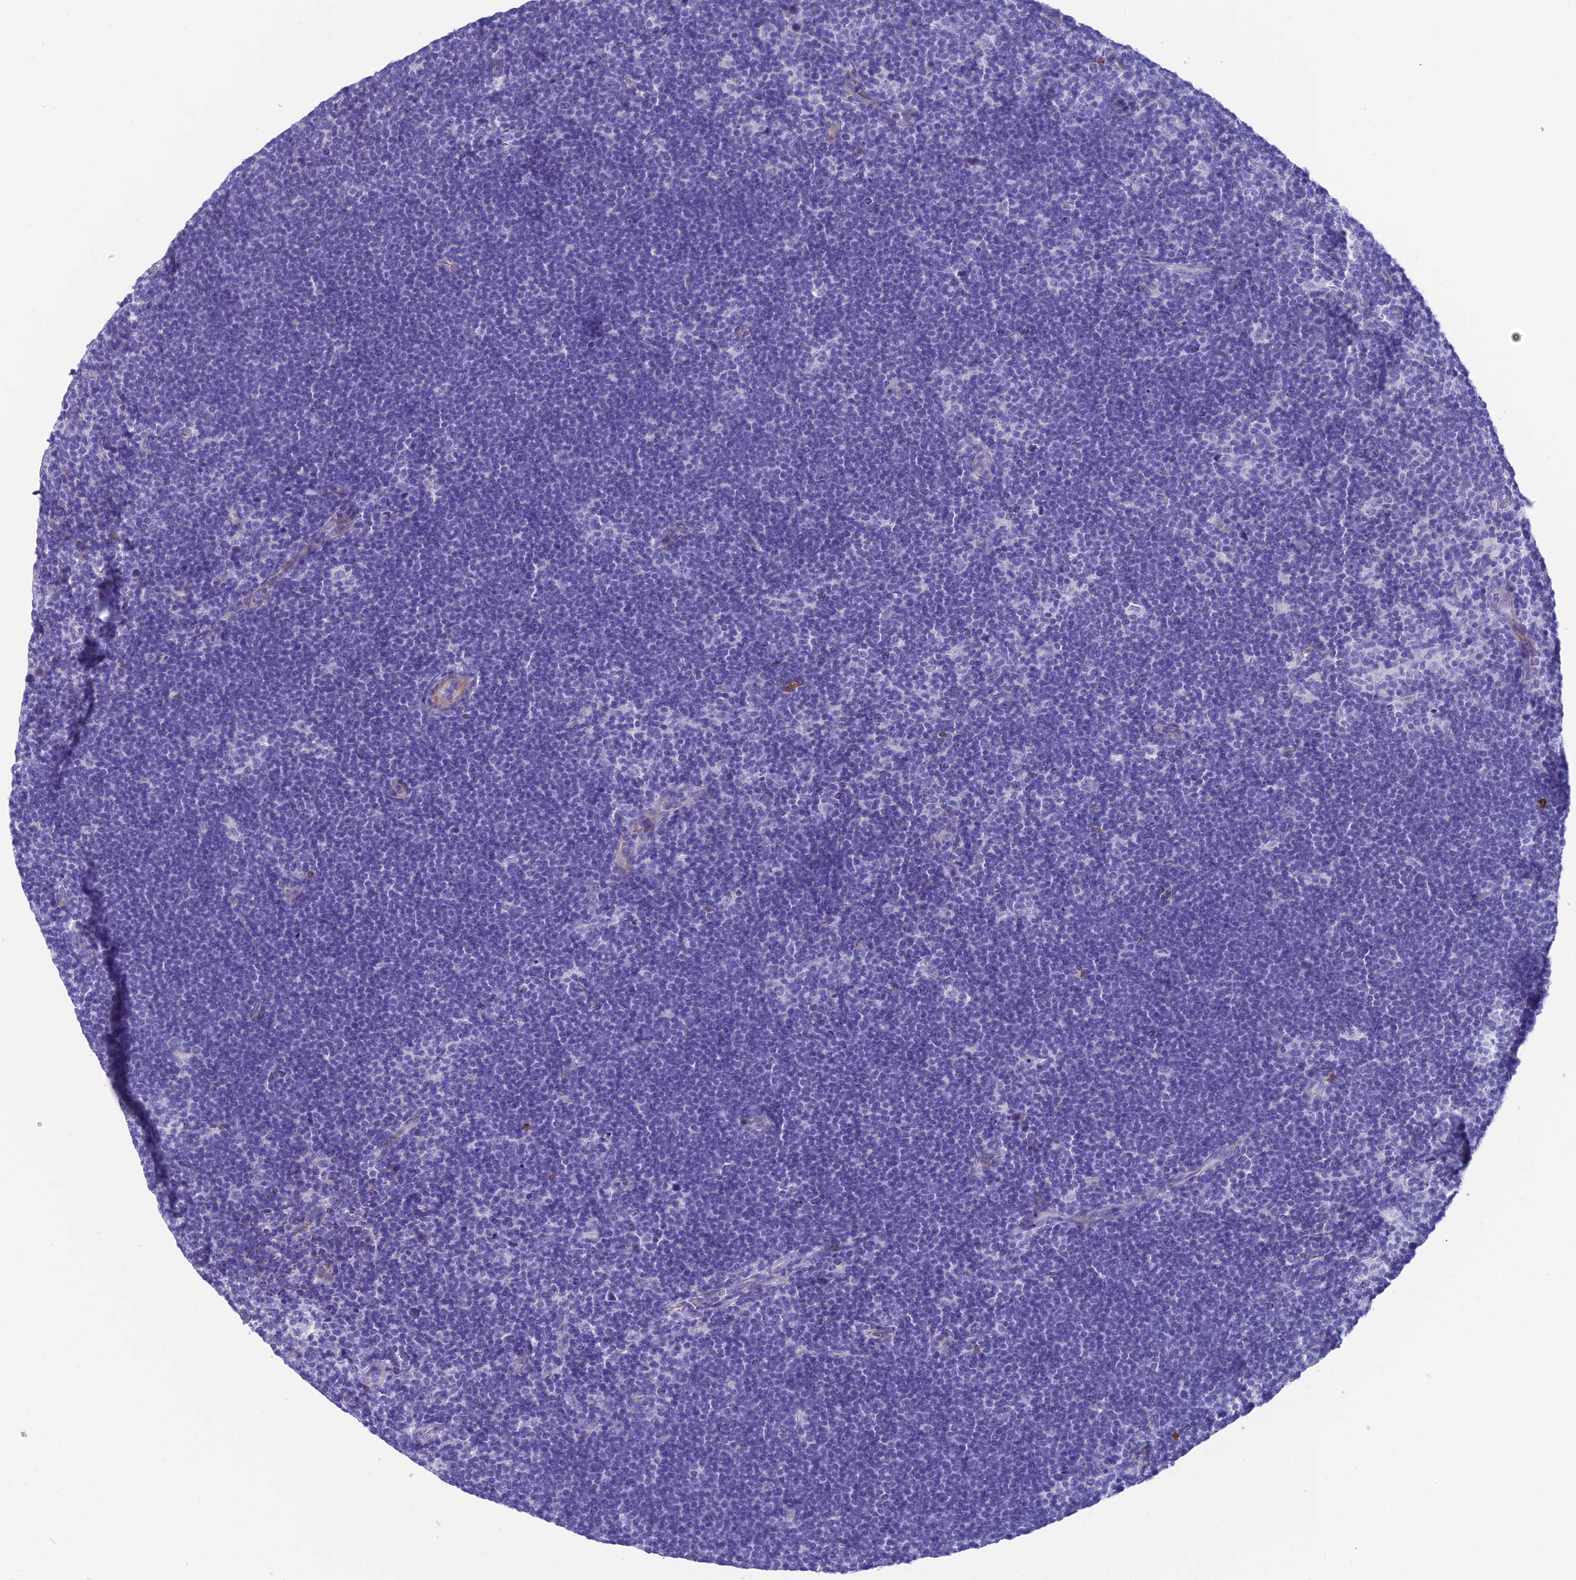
{"staining": {"intensity": "negative", "quantity": "none", "location": "none"}, "tissue": "lymphoma", "cell_type": "Tumor cells", "image_type": "cancer", "snomed": [{"axis": "morphology", "description": "Hodgkin's disease, NOS"}, {"axis": "topography", "description": "Lymph node"}], "caption": "Lymphoma was stained to show a protein in brown. There is no significant expression in tumor cells.", "gene": "GNG11", "patient": {"sex": "female", "age": 57}}